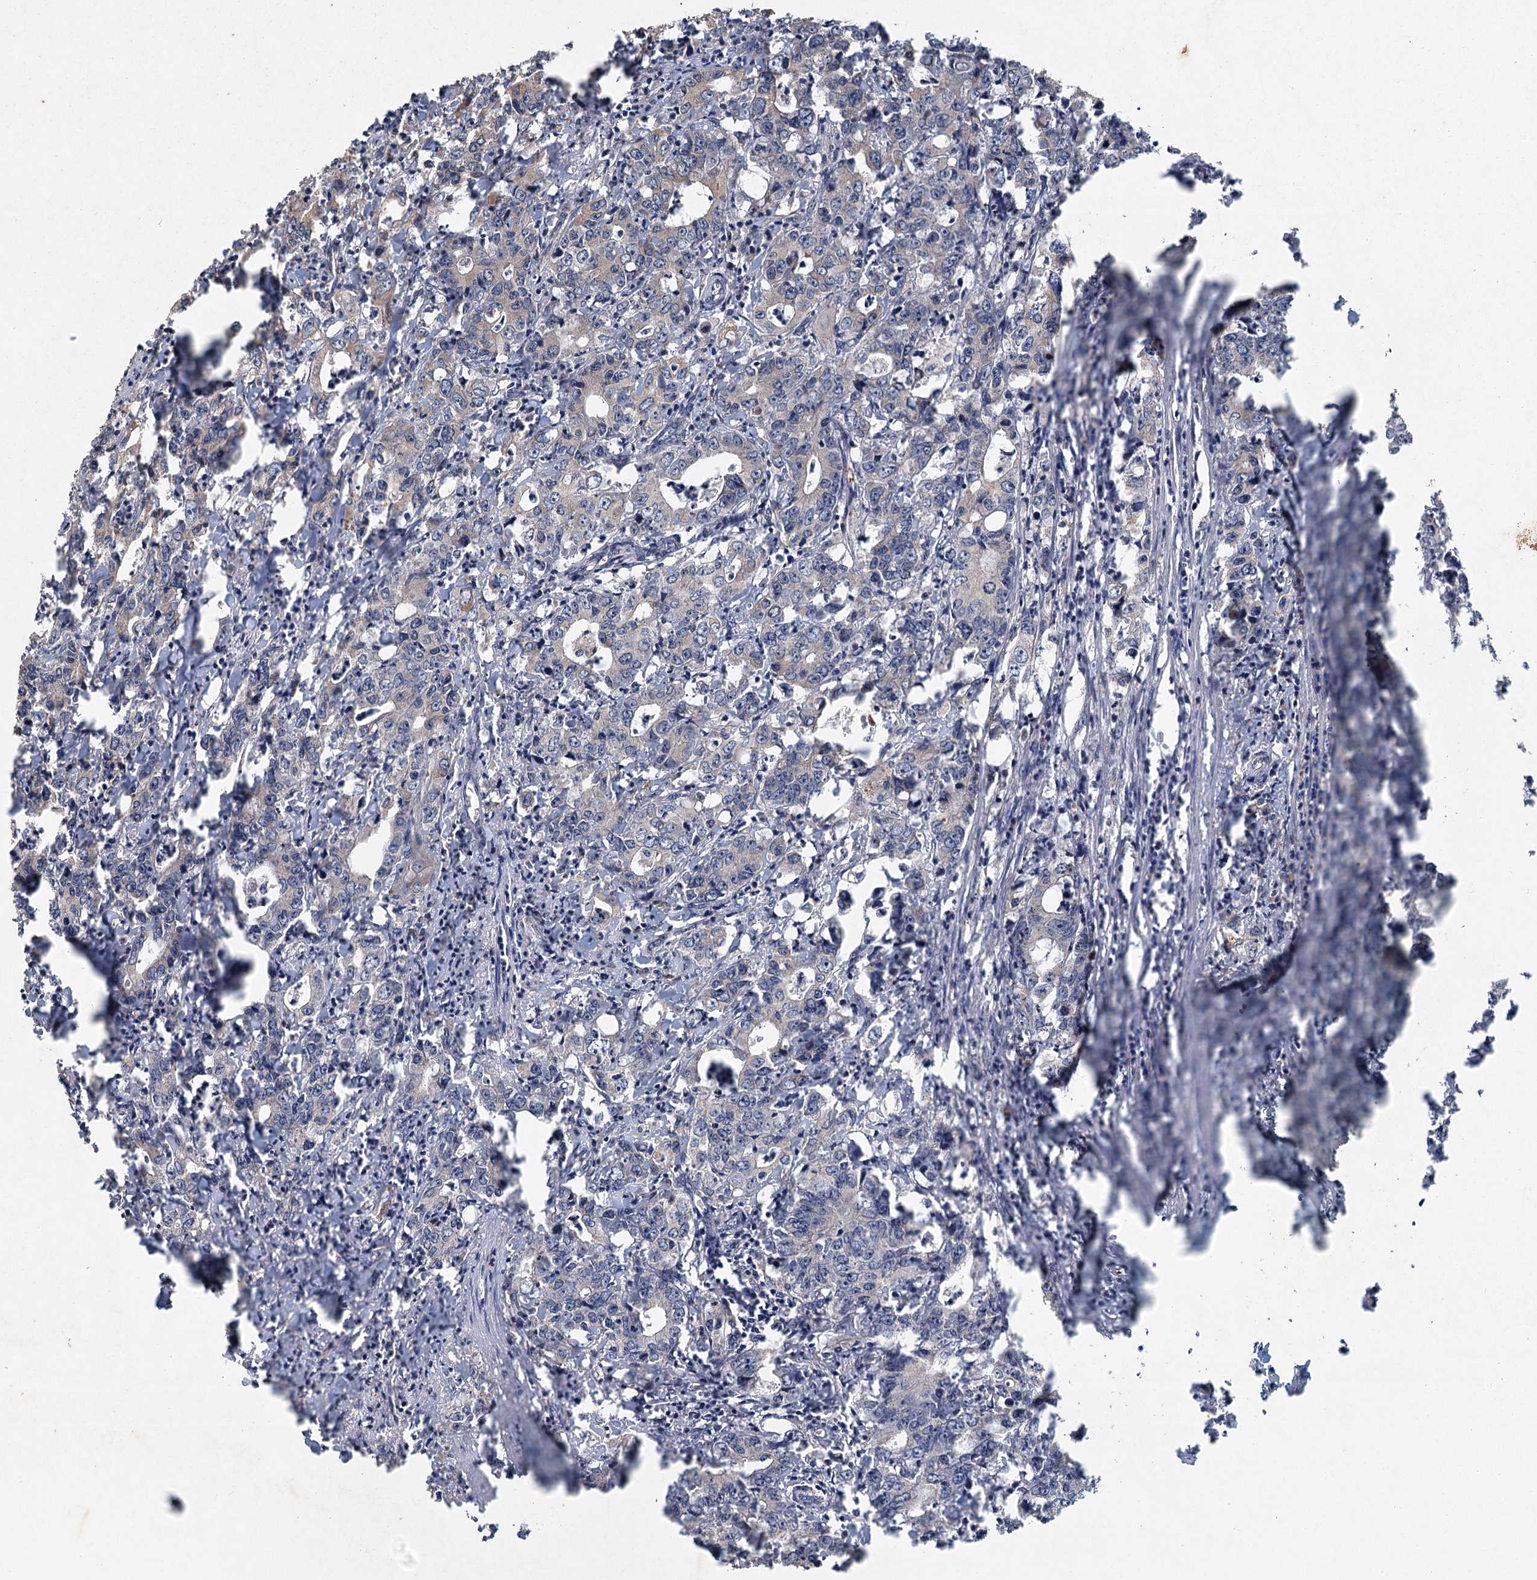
{"staining": {"intensity": "weak", "quantity": "<25%", "location": "cytoplasmic/membranous"}, "tissue": "colorectal cancer", "cell_type": "Tumor cells", "image_type": "cancer", "snomed": [{"axis": "morphology", "description": "Adenocarcinoma, NOS"}, {"axis": "topography", "description": "Colon"}], "caption": "Protein analysis of adenocarcinoma (colorectal) exhibits no significant positivity in tumor cells.", "gene": "SRPX2", "patient": {"sex": "female", "age": 75}}